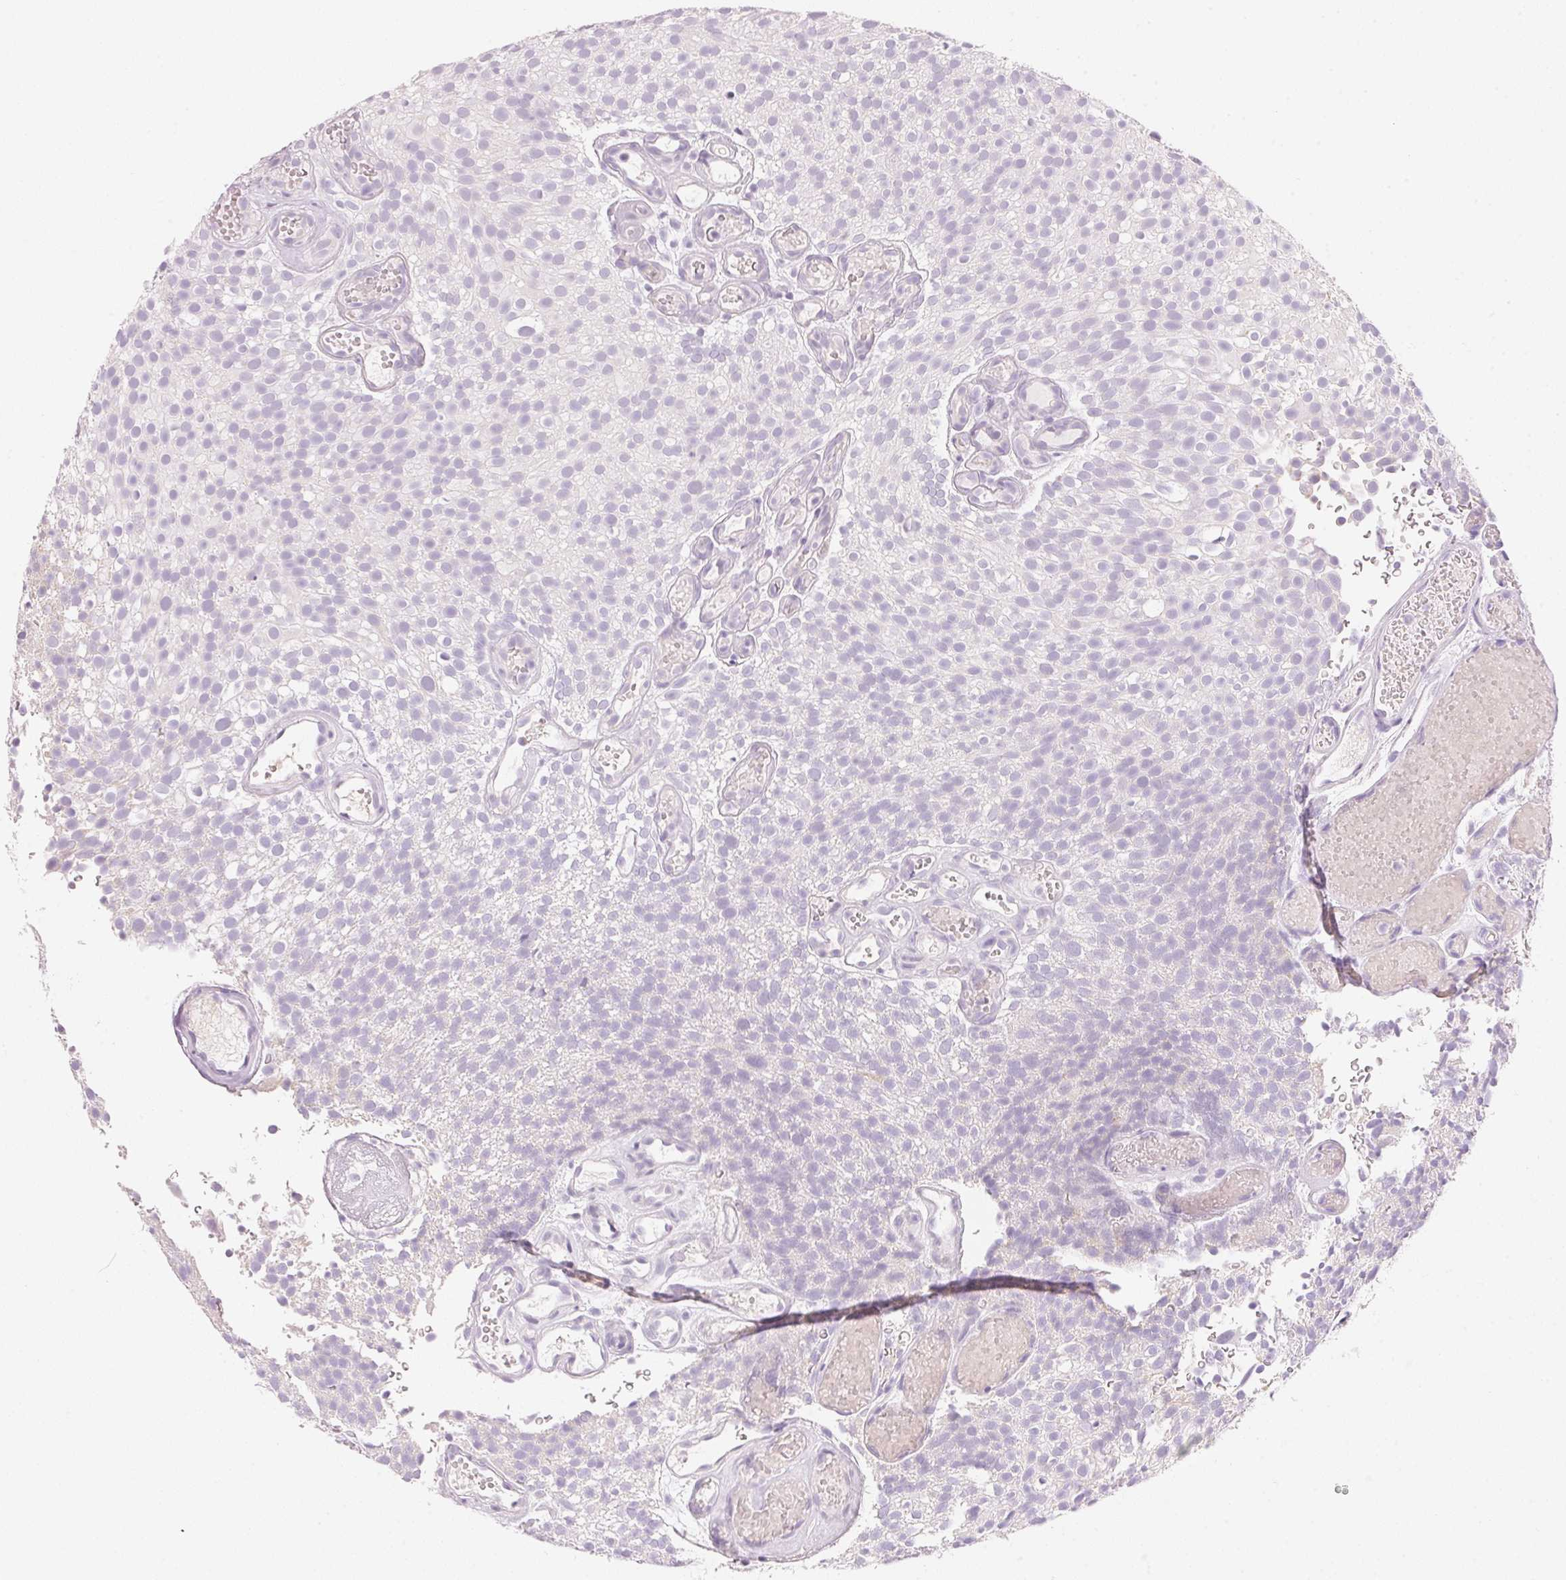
{"staining": {"intensity": "negative", "quantity": "none", "location": "none"}, "tissue": "urothelial cancer", "cell_type": "Tumor cells", "image_type": "cancer", "snomed": [{"axis": "morphology", "description": "Urothelial carcinoma, Low grade"}, {"axis": "topography", "description": "Urinary bladder"}], "caption": "The histopathology image displays no staining of tumor cells in urothelial cancer.", "gene": "HOXB13", "patient": {"sex": "male", "age": 78}}